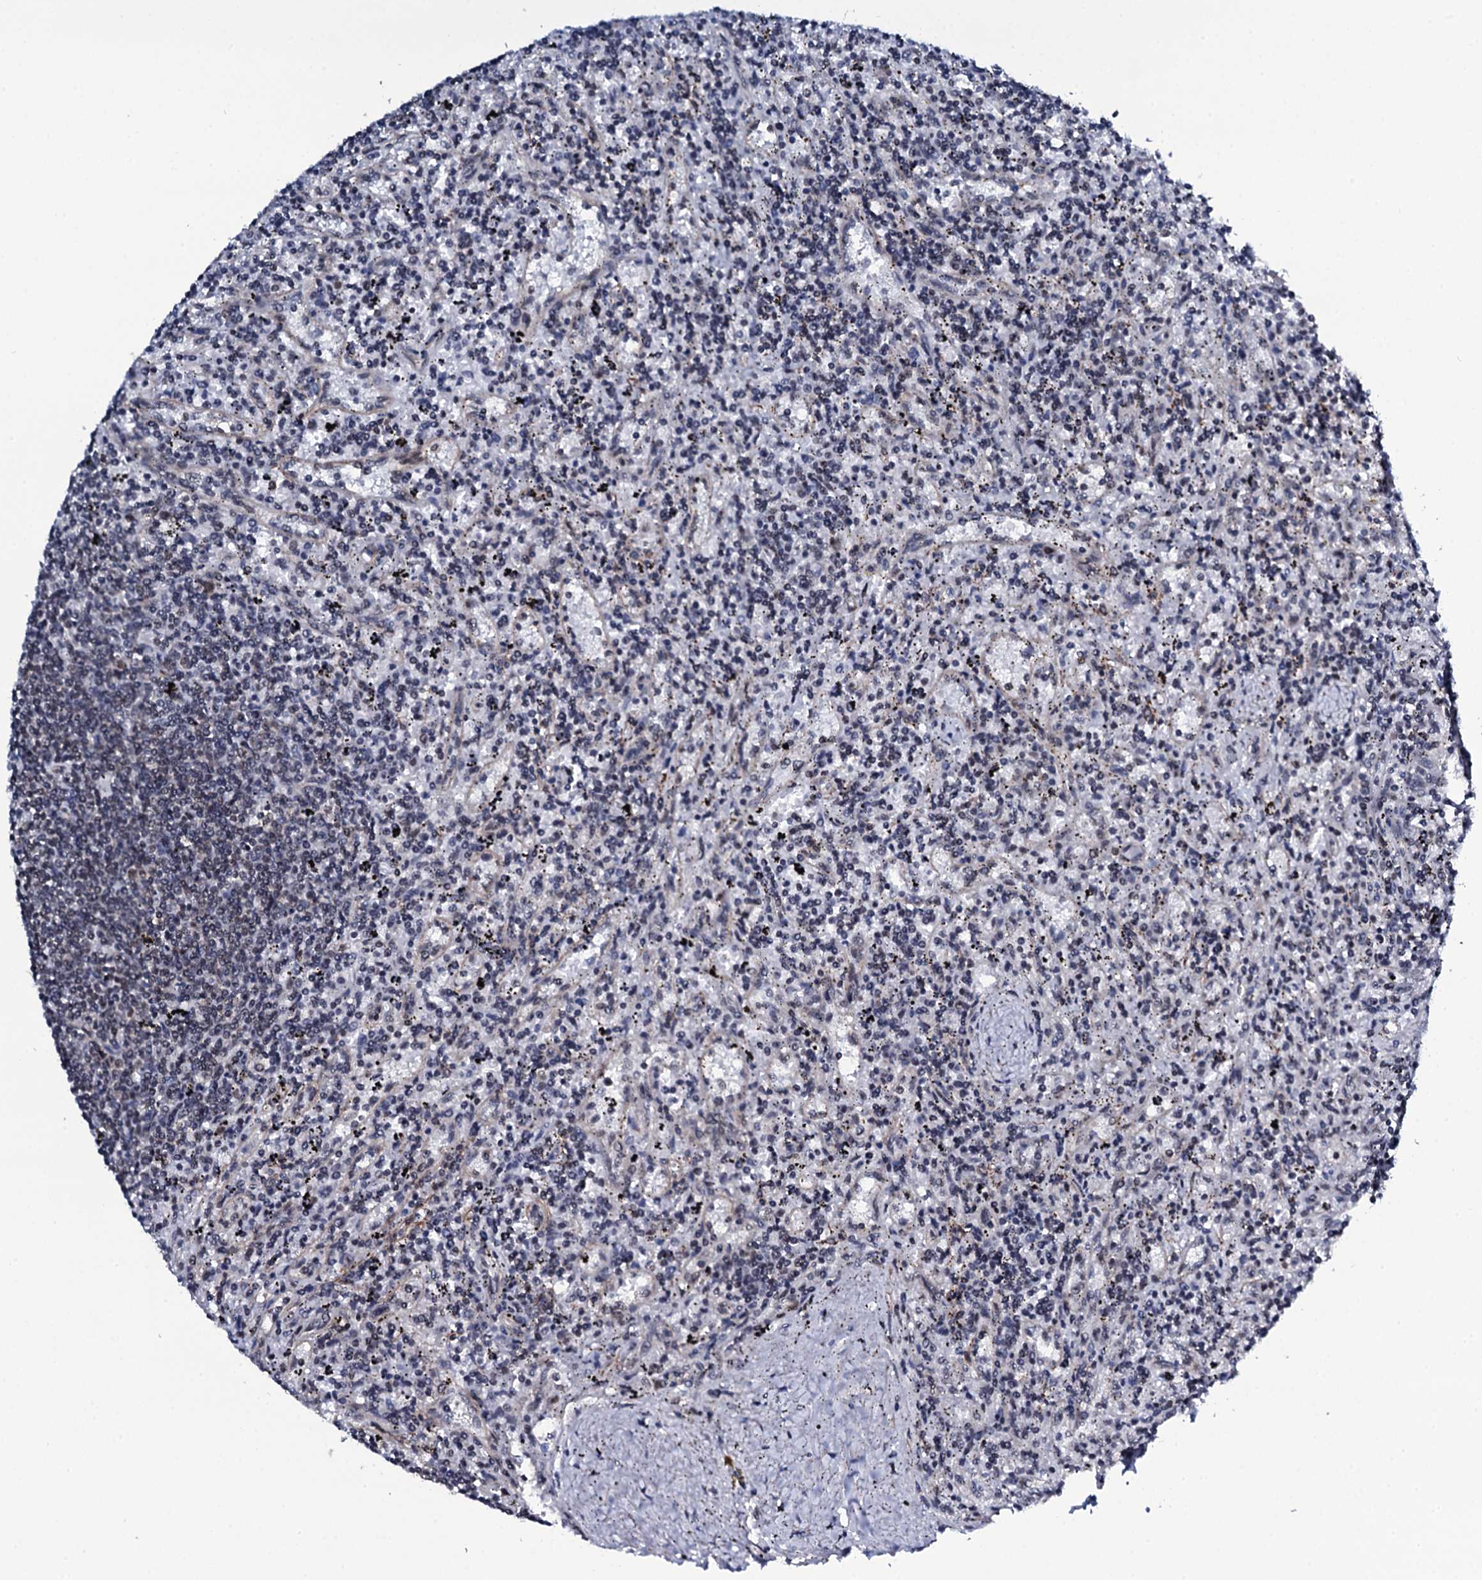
{"staining": {"intensity": "negative", "quantity": "none", "location": "none"}, "tissue": "lymphoma", "cell_type": "Tumor cells", "image_type": "cancer", "snomed": [{"axis": "morphology", "description": "Malignant lymphoma, non-Hodgkin's type, Low grade"}, {"axis": "topography", "description": "Spleen"}], "caption": "Immunohistochemistry micrograph of neoplastic tissue: malignant lymphoma, non-Hodgkin's type (low-grade) stained with DAB (3,3'-diaminobenzidine) displays no significant protein staining in tumor cells. Nuclei are stained in blue.", "gene": "CWC15", "patient": {"sex": "male", "age": 76}}